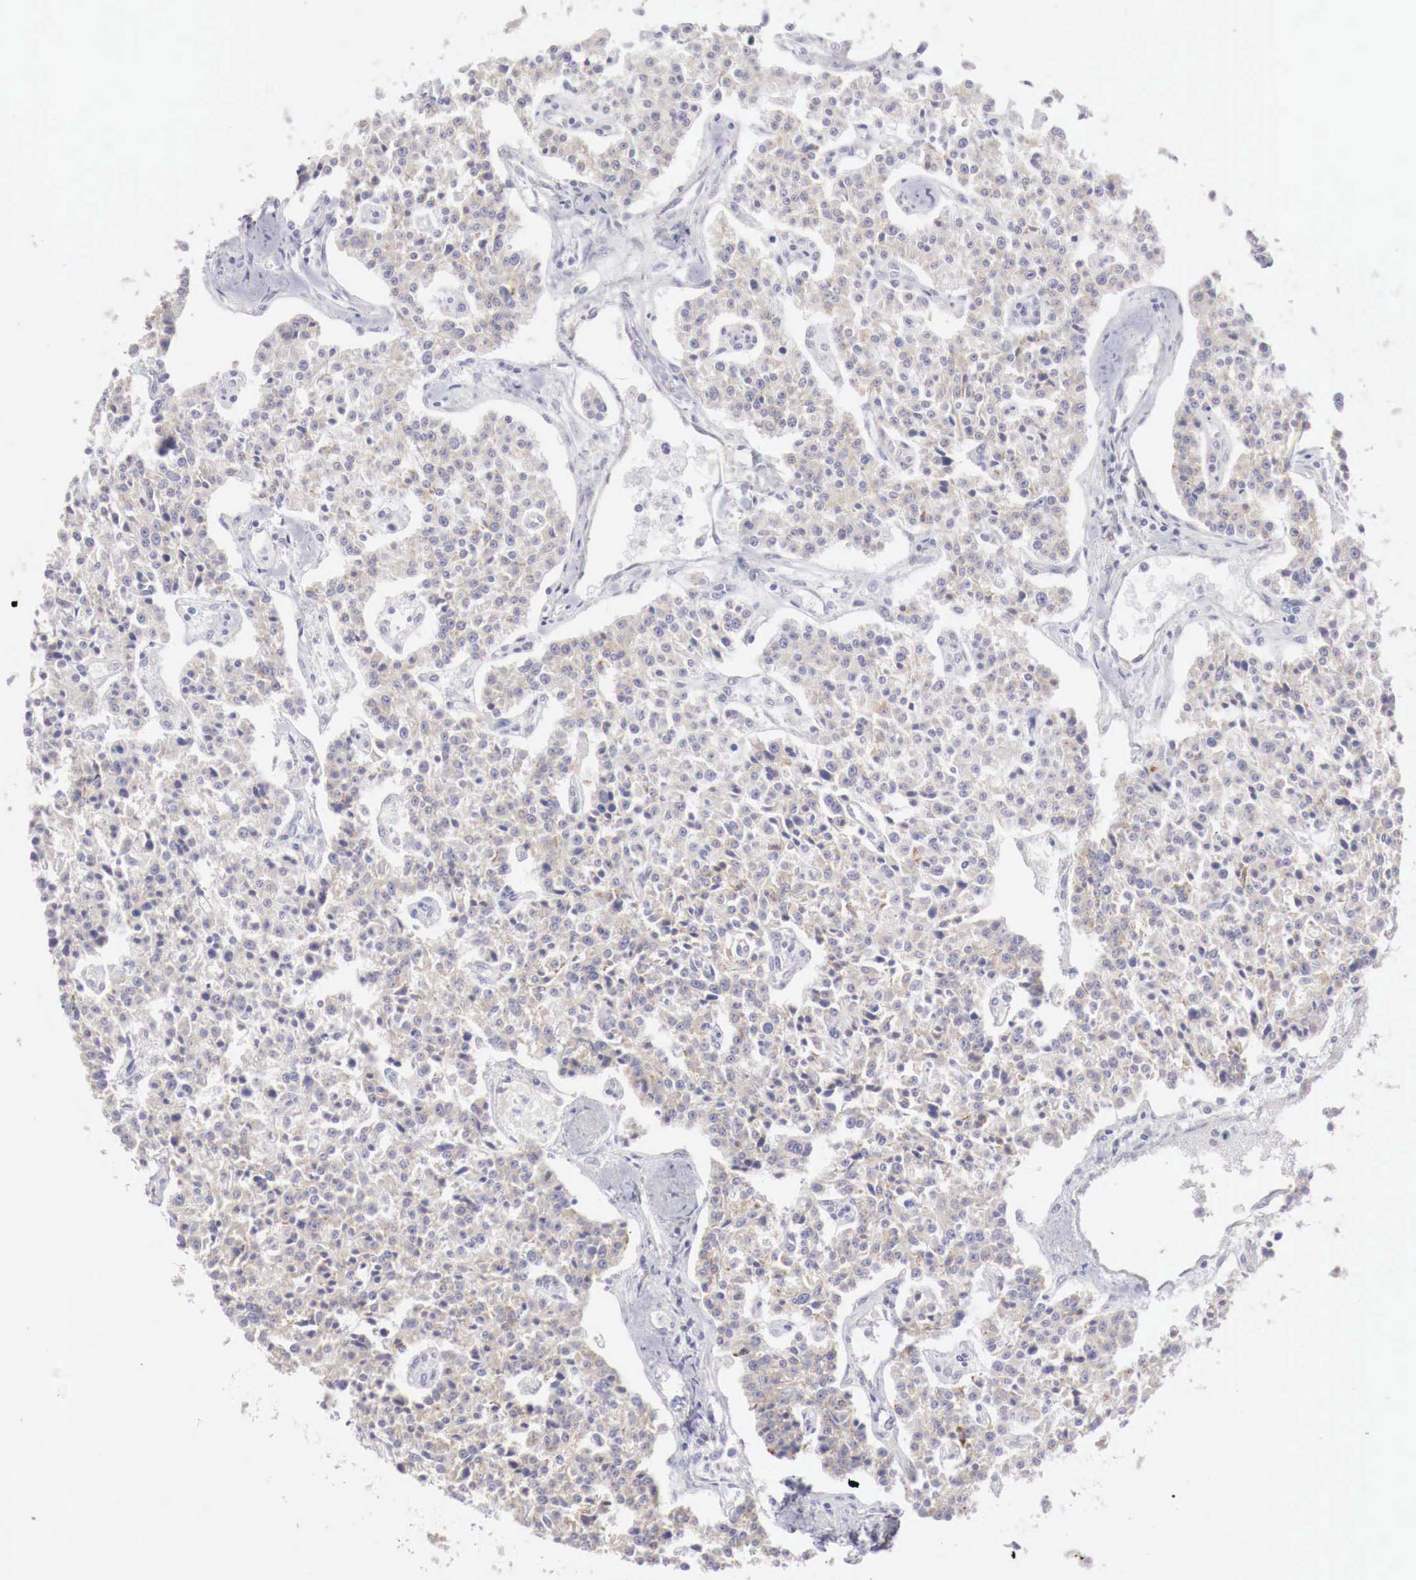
{"staining": {"intensity": "weak", "quantity": ">75%", "location": "cytoplasmic/membranous"}, "tissue": "carcinoid", "cell_type": "Tumor cells", "image_type": "cancer", "snomed": [{"axis": "morphology", "description": "Carcinoid, malignant, NOS"}, {"axis": "topography", "description": "Stomach"}], "caption": "Weak cytoplasmic/membranous expression is appreciated in about >75% of tumor cells in carcinoid. The protein is stained brown, and the nuclei are stained in blue (DAB (3,3'-diaminobenzidine) IHC with brightfield microscopy, high magnification).", "gene": "NSDHL", "patient": {"sex": "female", "age": 76}}